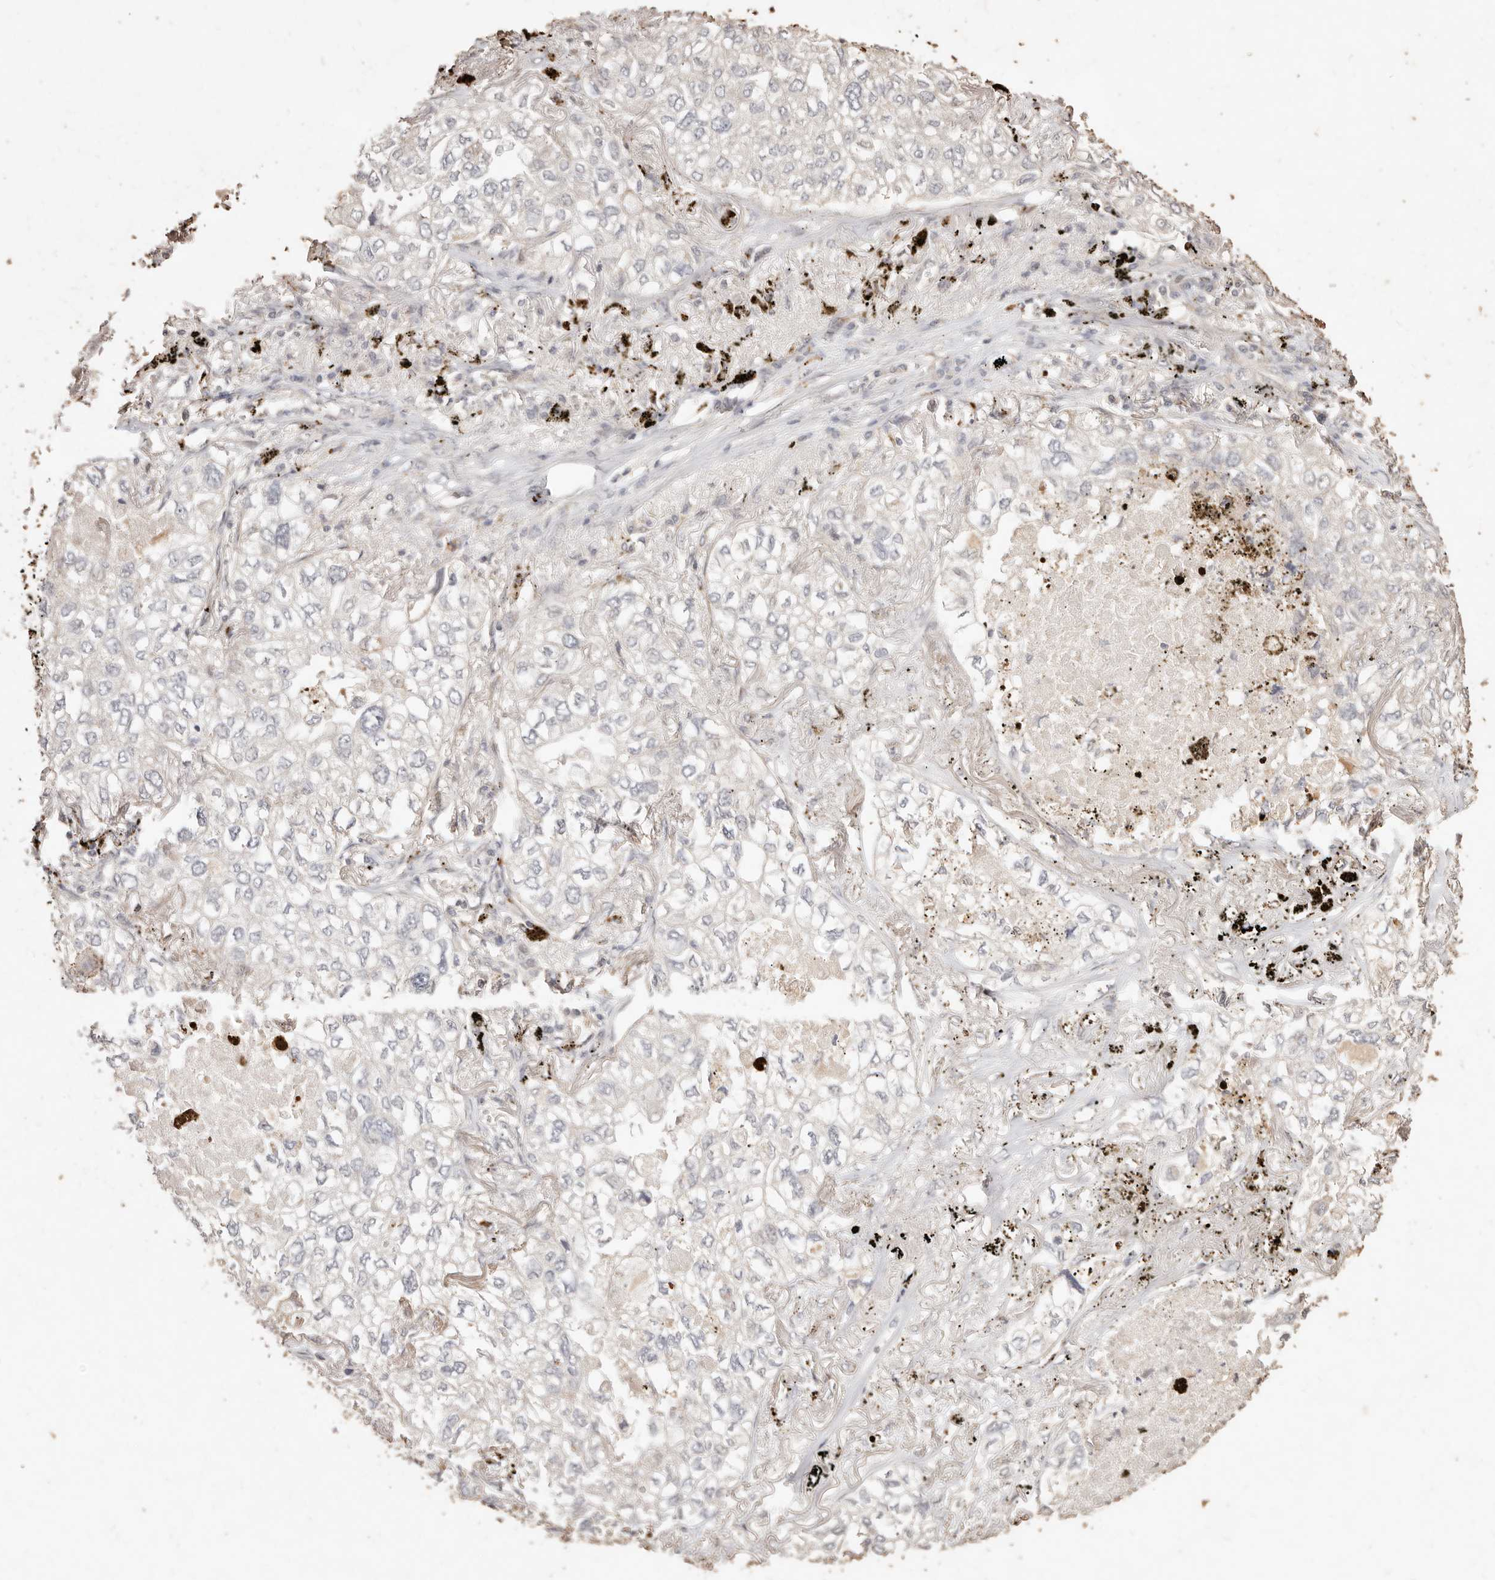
{"staining": {"intensity": "negative", "quantity": "none", "location": "none"}, "tissue": "lung cancer", "cell_type": "Tumor cells", "image_type": "cancer", "snomed": [{"axis": "morphology", "description": "Adenocarcinoma, NOS"}, {"axis": "topography", "description": "Lung"}], "caption": "IHC photomicrograph of human adenocarcinoma (lung) stained for a protein (brown), which displays no staining in tumor cells. (DAB immunohistochemistry with hematoxylin counter stain).", "gene": "KIF9", "patient": {"sex": "male", "age": 65}}